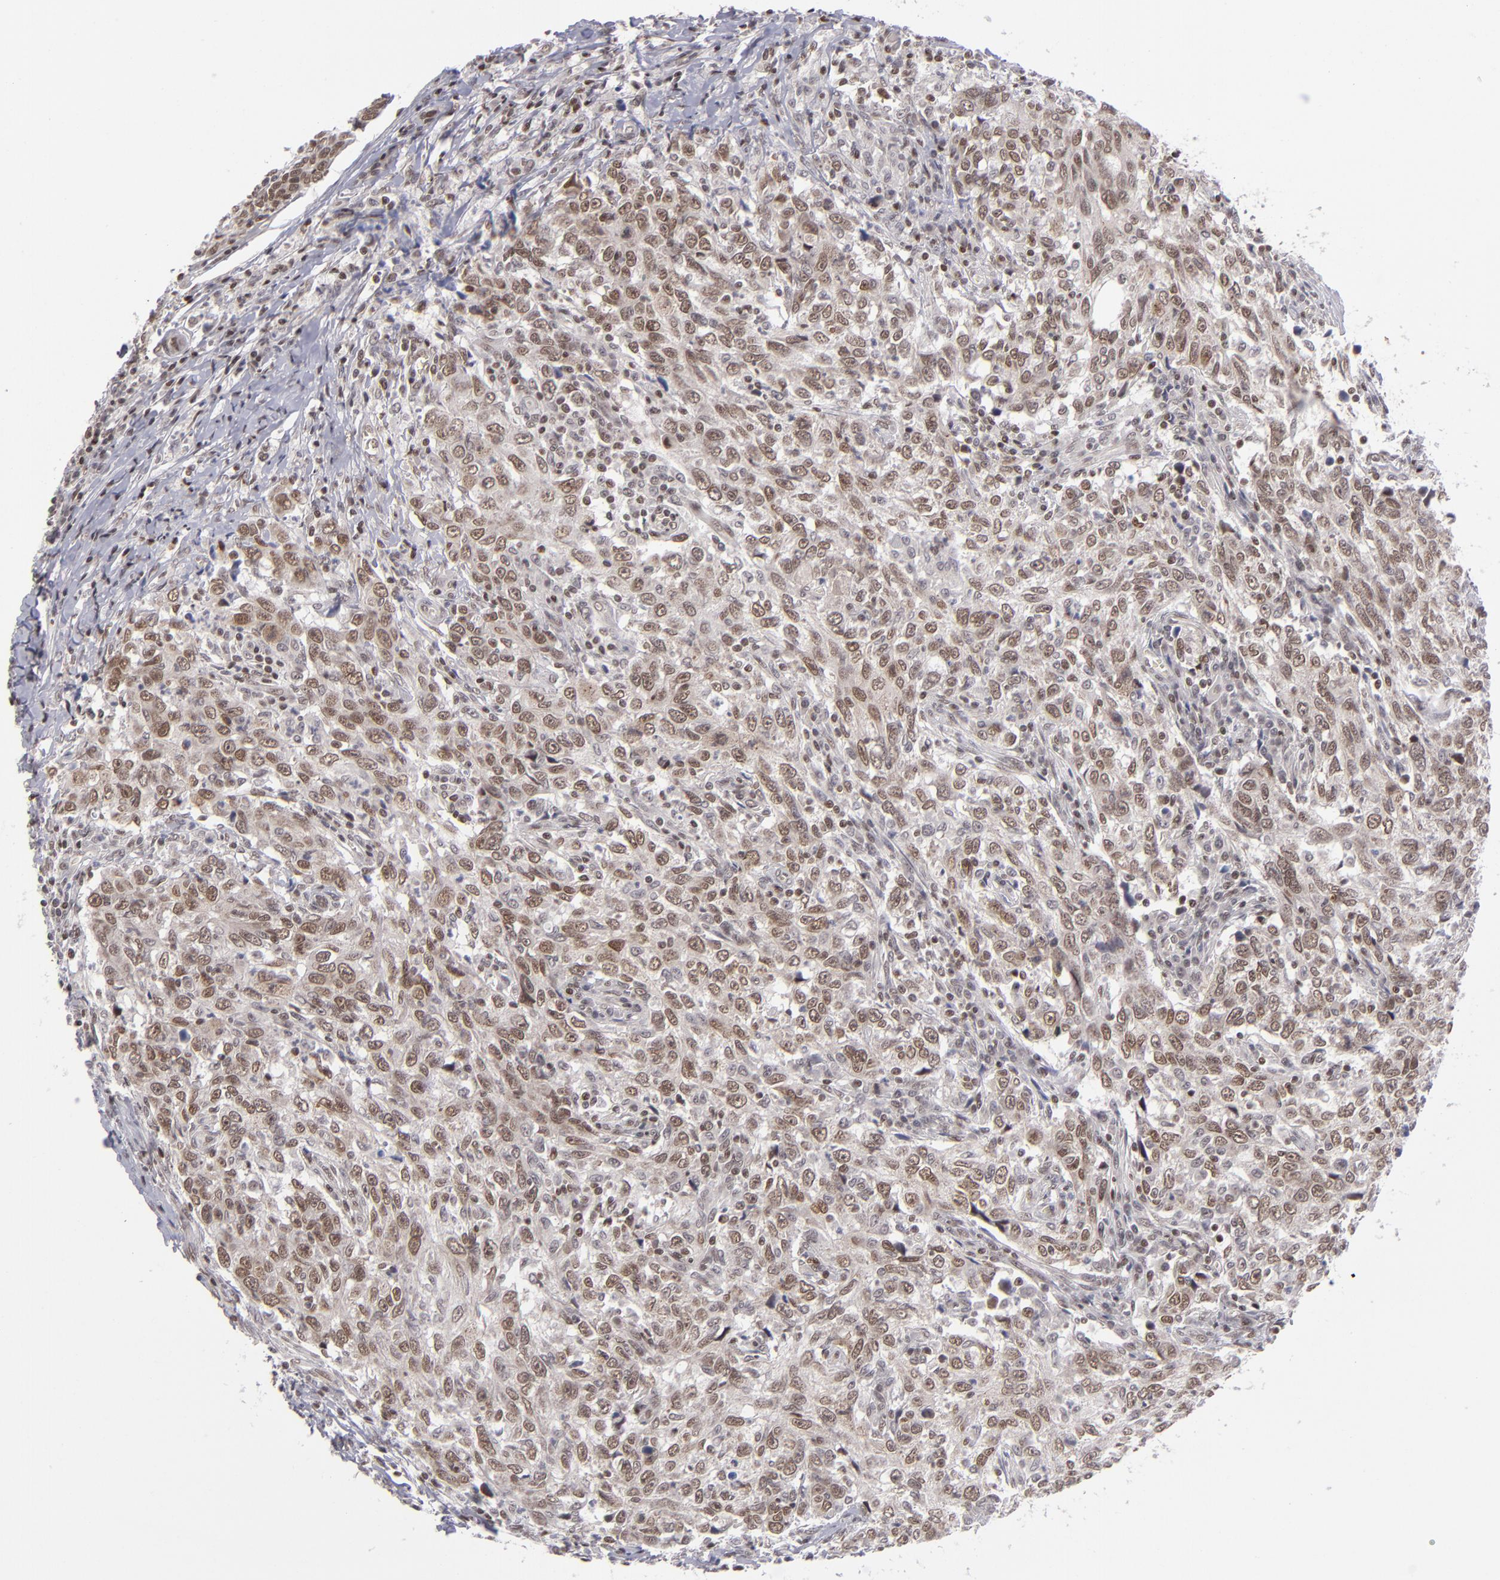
{"staining": {"intensity": "moderate", "quantity": ">75%", "location": "nuclear"}, "tissue": "breast cancer", "cell_type": "Tumor cells", "image_type": "cancer", "snomed": [{"axis": "morphology", "description": "Duct carcinoma"}, {"axis": "topography", "description": "Breast"}], "caption": "Human invasive ductal carcinoma (breast) stained with a brown dye reveals moderate nuclear positive expression in approximately >75% of tumor cells.", "gene": "MLLT3", "patient": {"sex": "female", "age": 50}}